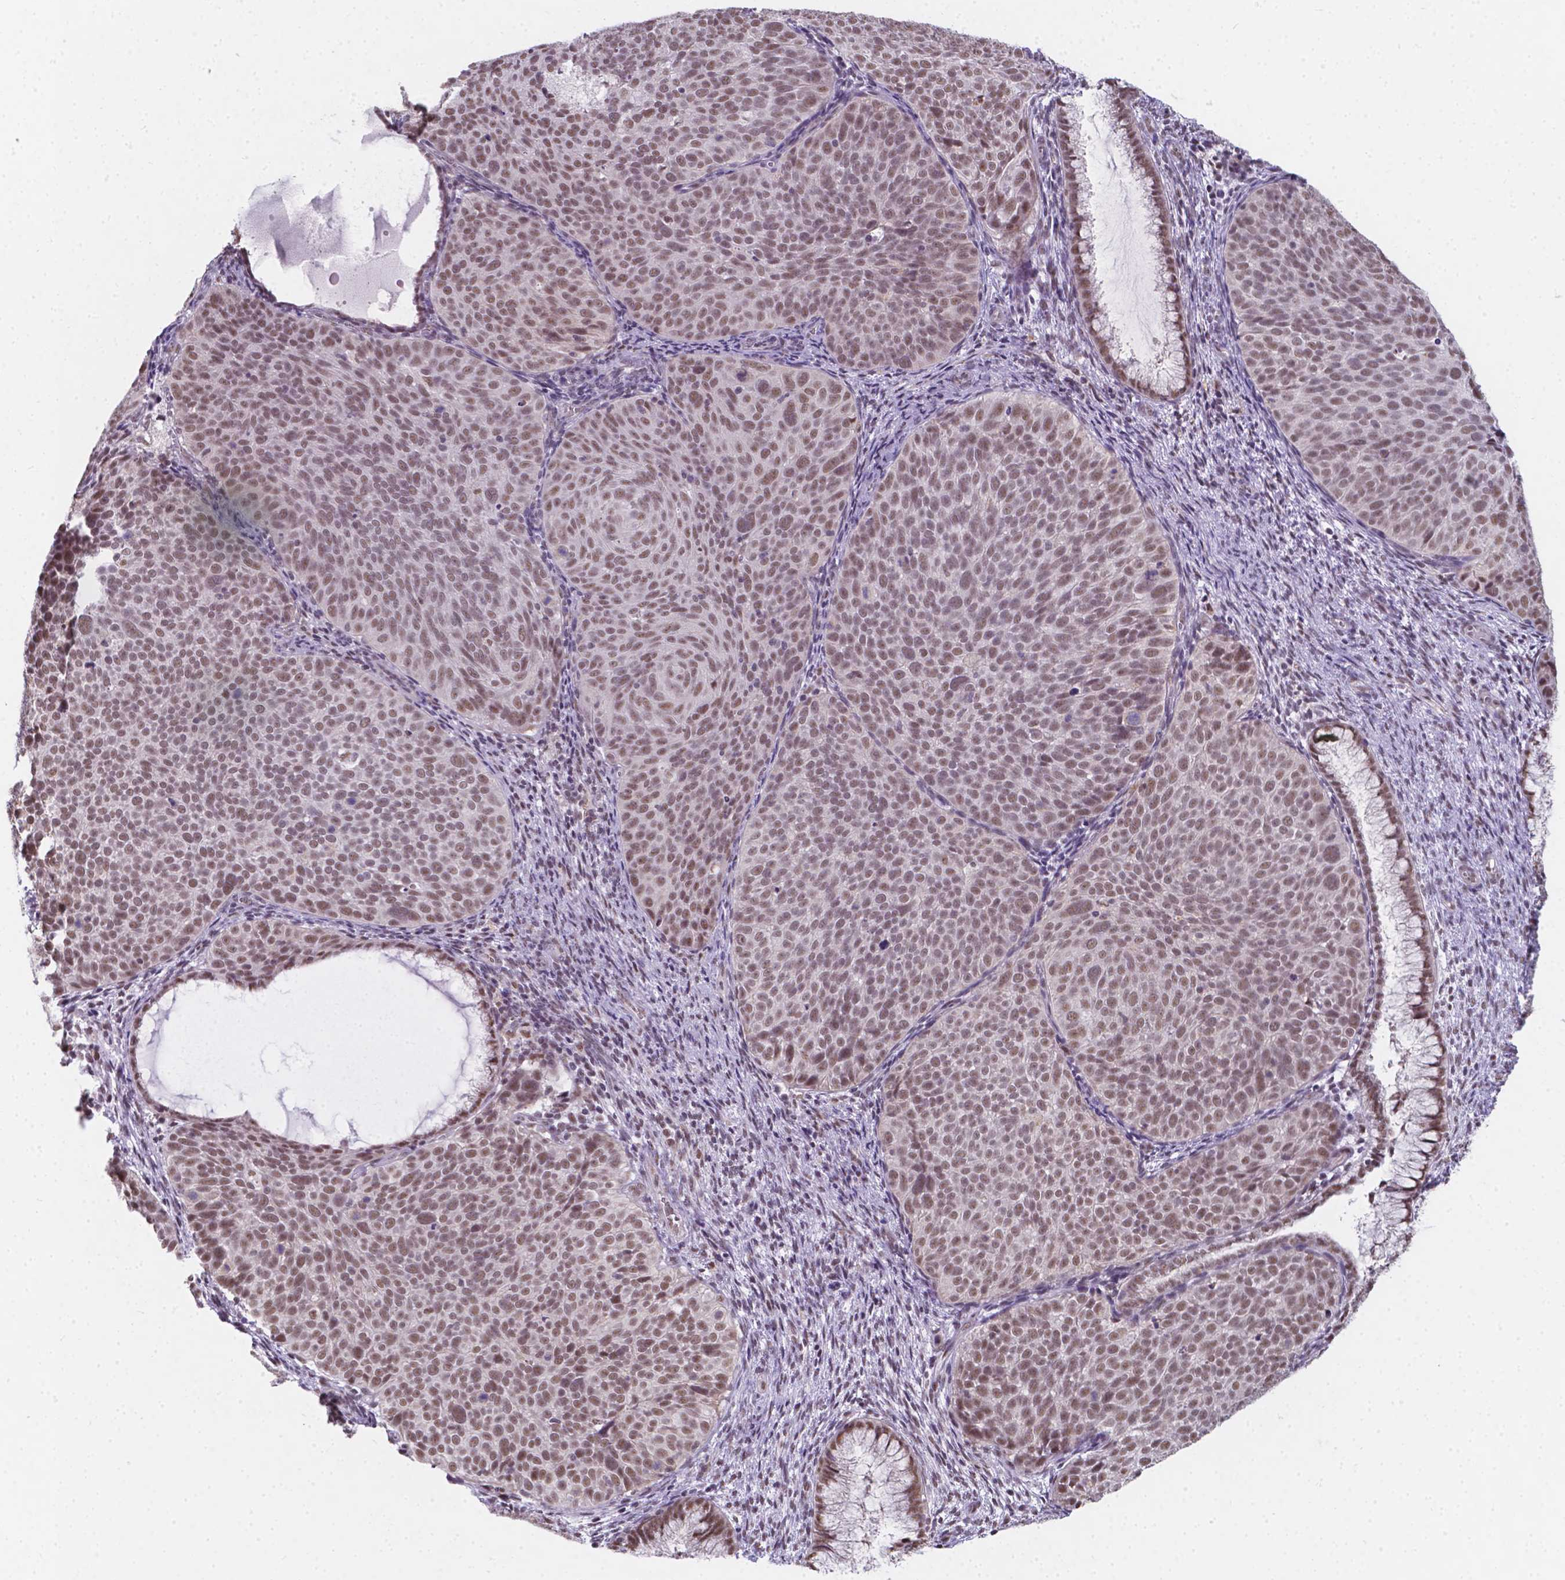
{"staining": {"intensity": "moderate", "quantity": ">75%", "location": "nuclear"}, "tissue": "cervical cancer", "cell_type": "Tumor cells", "image_type": "cancer", "snomed": [{"axis": "morphology", "description": "Squamous cell carcinoma, NOS"}, {"axis": "topography", "description": "Cervix"}], "caption": "Brown immunohistochemical staining in cervical cancer shows moderate nuclear expression in approximately >75% of tumor cells.", "gene": "BCAS2", "patient": {"sex": "female", "age": 39}}